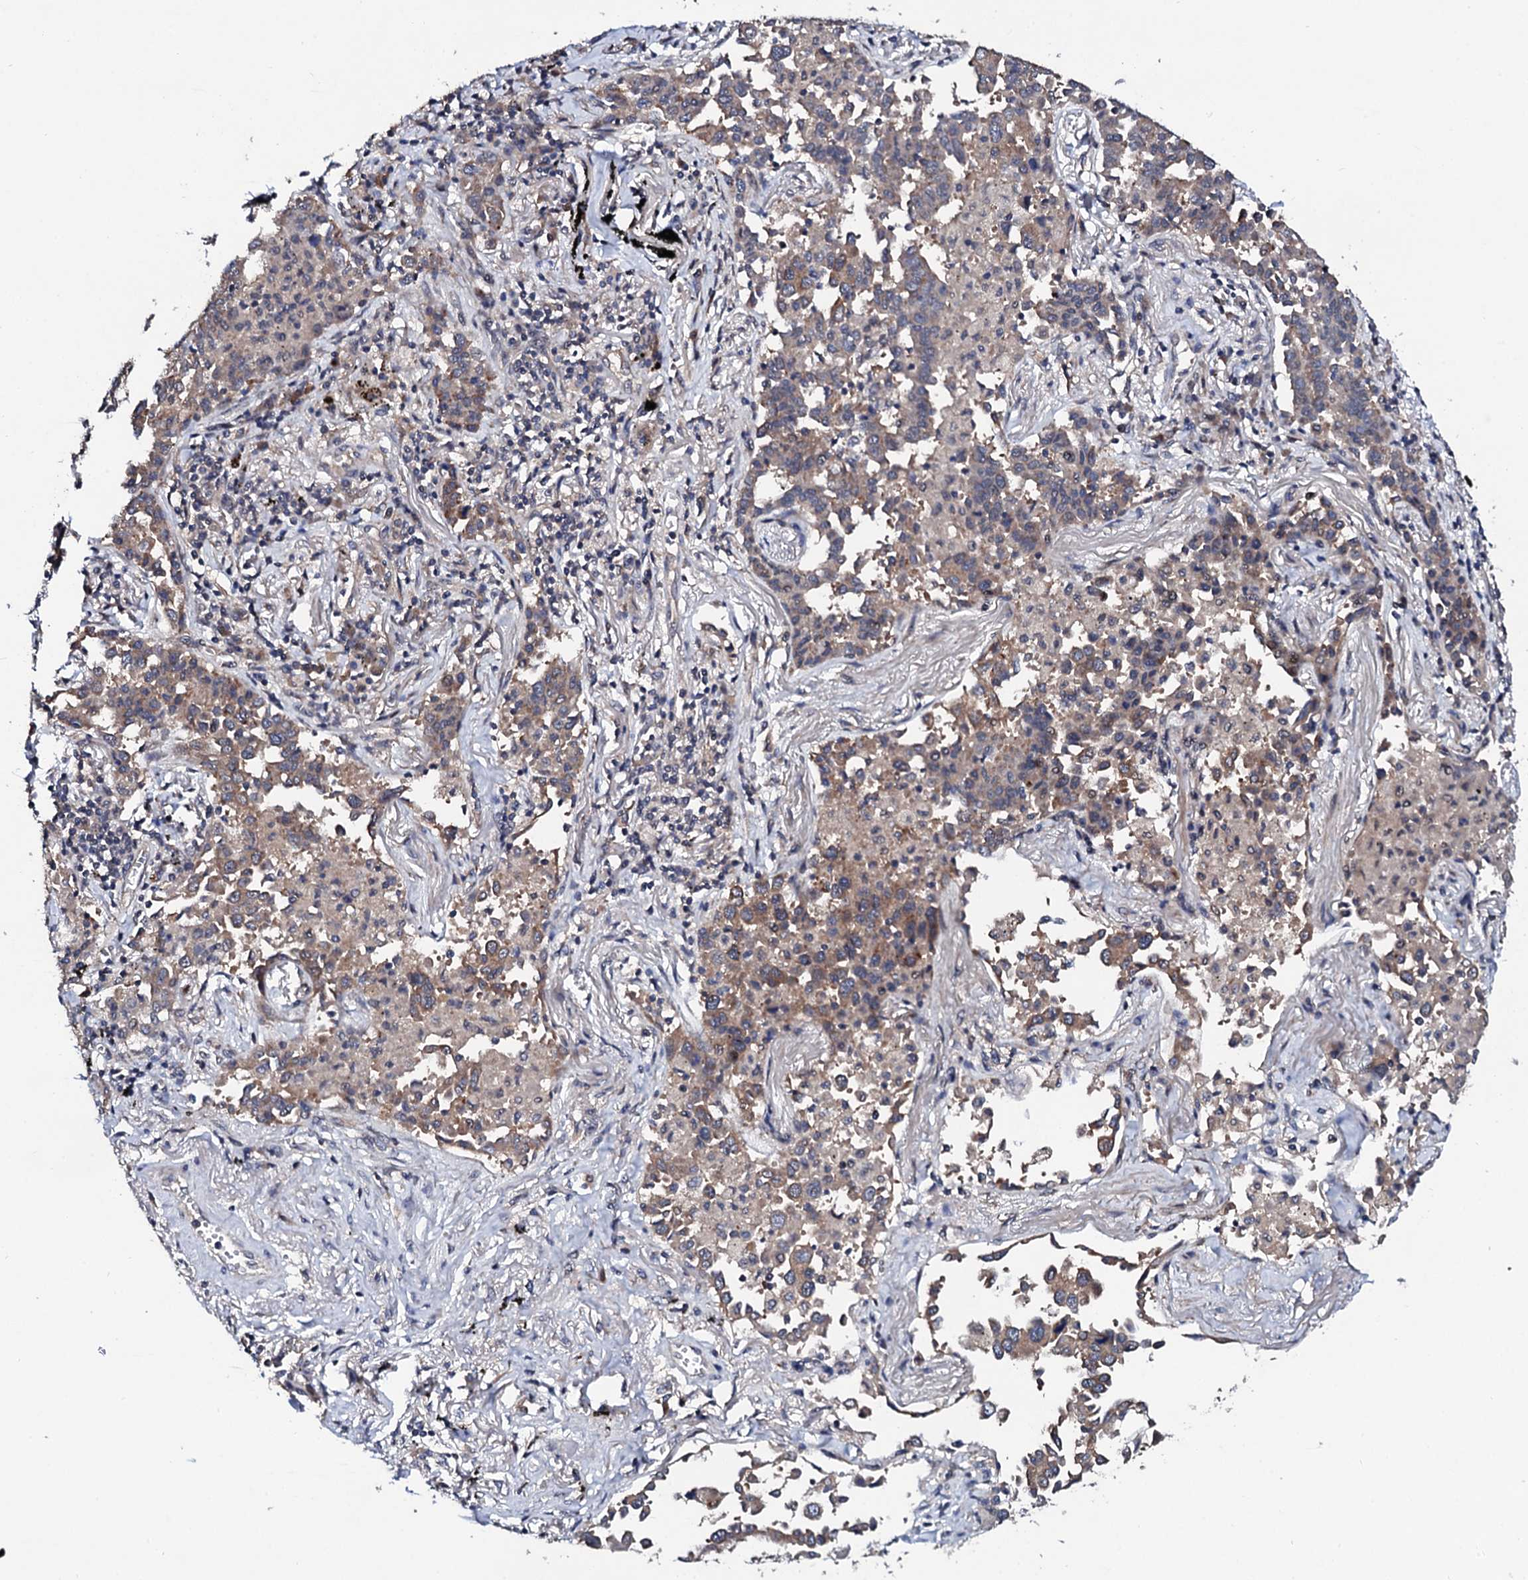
{"staining": {"intensity": "moderate", "quantity": "25%-75%", "location": "cytoplasmic/membranous"}, "tissue": "lung cancer", "cell_type": "Tumor cells", "image_type": "cancer", "snomed": [{"axis": "morphology", "description": "Adenocarcinoma, NOS"}, {"axis": "topography", "description": "Lung"}], "caption": "An image showing moderate cytoplasmic/membranous expression in about 25%-75% of tumor cells in adenocarcinoma (lung), as visualized by brown immunohistochemical staining.", "gene": "IP6K1", "patient": {"sex": "male", "age": 67}}